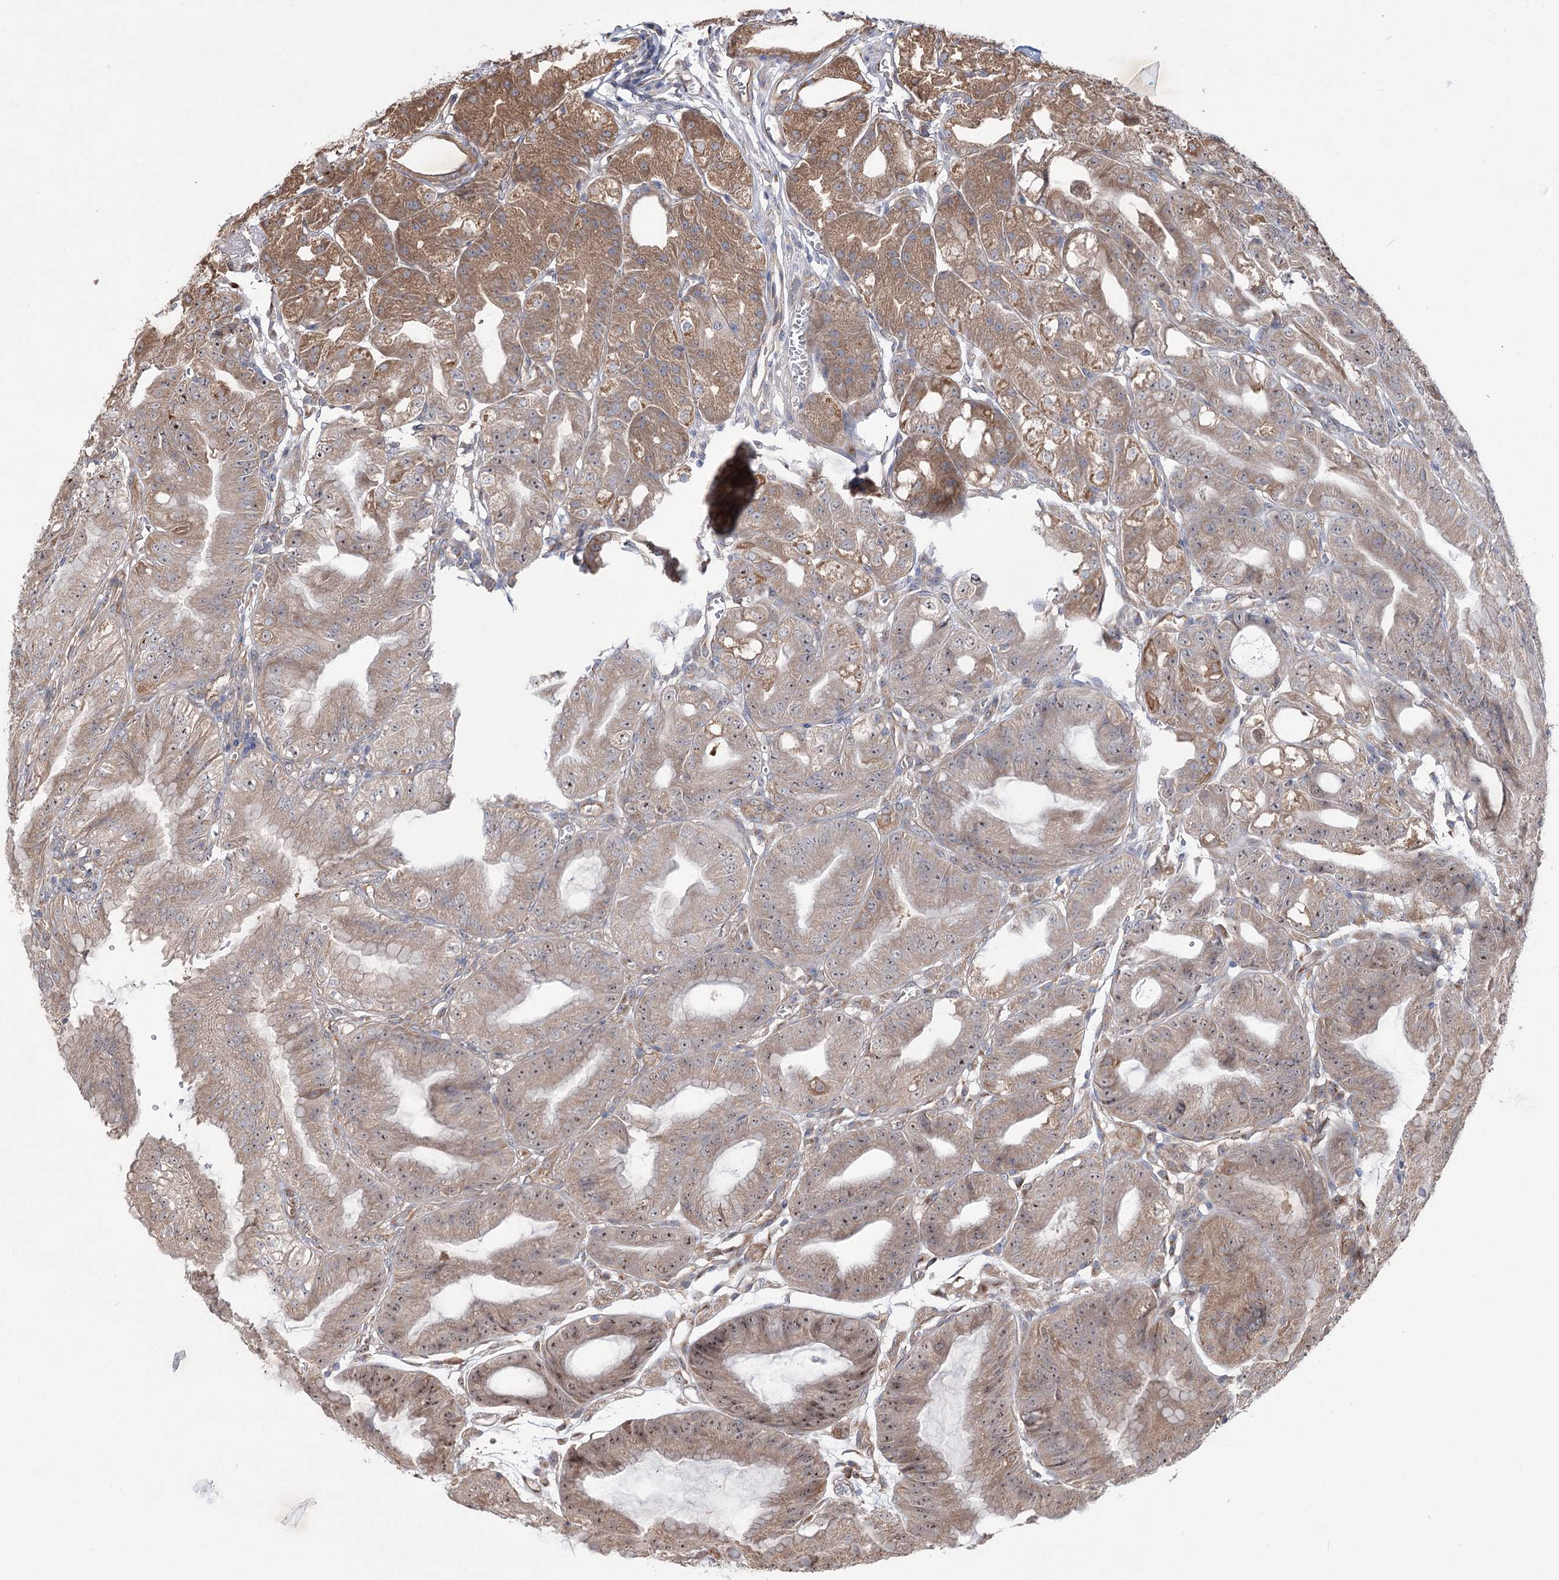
{"staining": {"intensity": "moderate", "quantity": ">75%", "location": "cytoplasmic/membranous,nuclear"}, "tissue": "stomach", "cell_type": "Glandular cells", "image_type": "normal", "snomed": [{"axis": "morphology", "description": "Normal tissue, NOS"}, {"axis": "topography", "description": "Stomach, upper"}, {"axis": "topography", "description": "Stomach, lower"}], "caption": "Immunohistochemistry (IHC) micrograph of normal human stomach stained for a protein (brown), which displays medium levels of moderate cytoplasmic/membranous,nuclear staining in approximately >75% of glandular cells.", "gene": "SERINC5", "patient": {"sex": "male", "age": 71}}